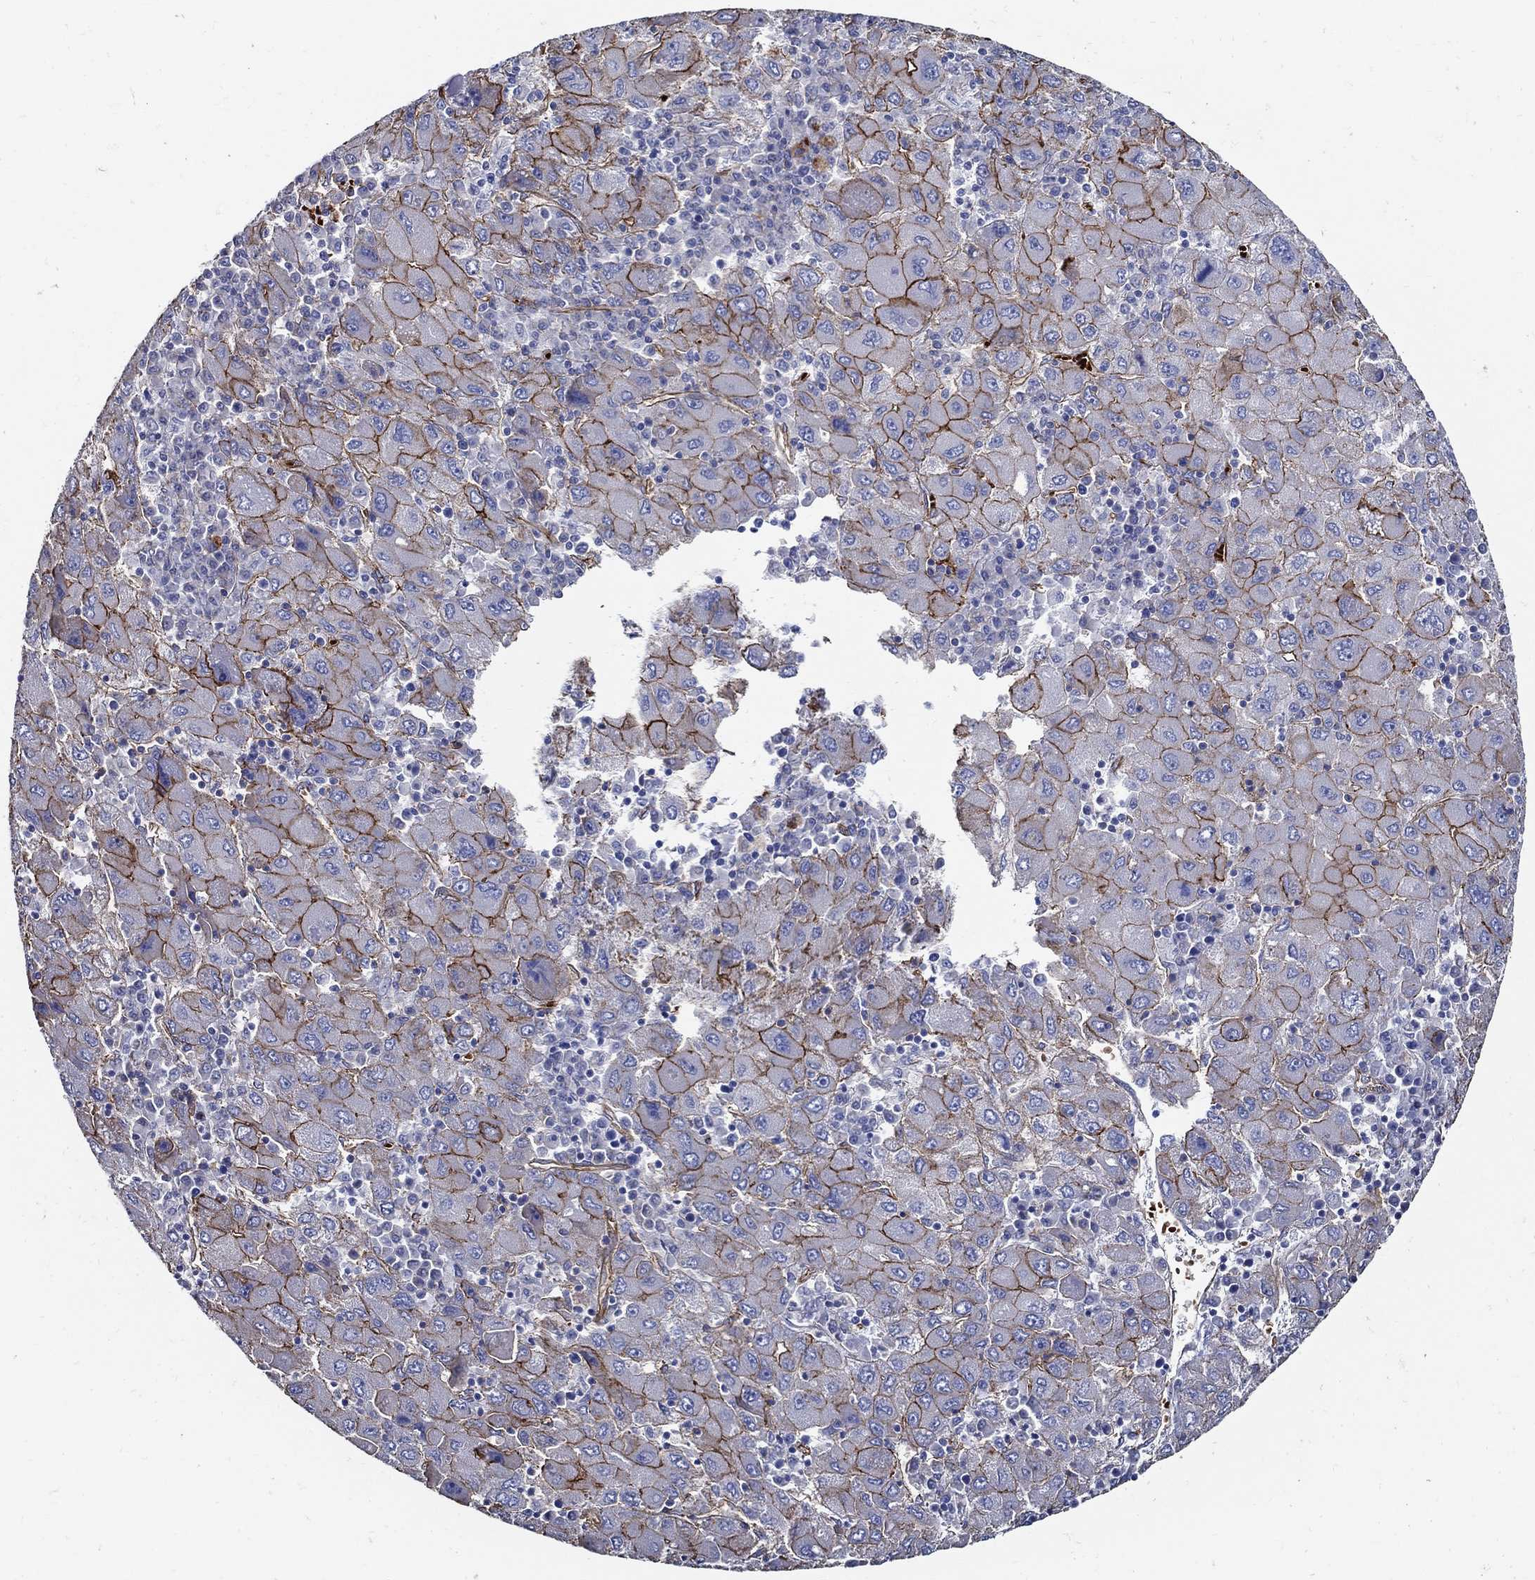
{"staining": {"intensity": "strong", "quantity": "25%-75%", "location": "cytoplasmic/membranous"}, "tissue": "liver cancer", "cell_type": "Tumor cells", "image_type": "cancer", "snomed": [{"axis": "morphology", "description": "Carcinoma, Hepatocellular, NOS"}, {"axis": "topography", "description": "Liver"}], "caption": "IHC histopathology image of neoplastic tissue: liver cancer (hepatocellular carcinoma) stained using IHC exhibits high levels of strong protein expression localized specifically in the cytoplasmic/membranous of tumor cells, appearing as a cytoplasmic/membranous brown color.", "gene": "APBB3", "patient": {"sex": "male", "age": 75}}